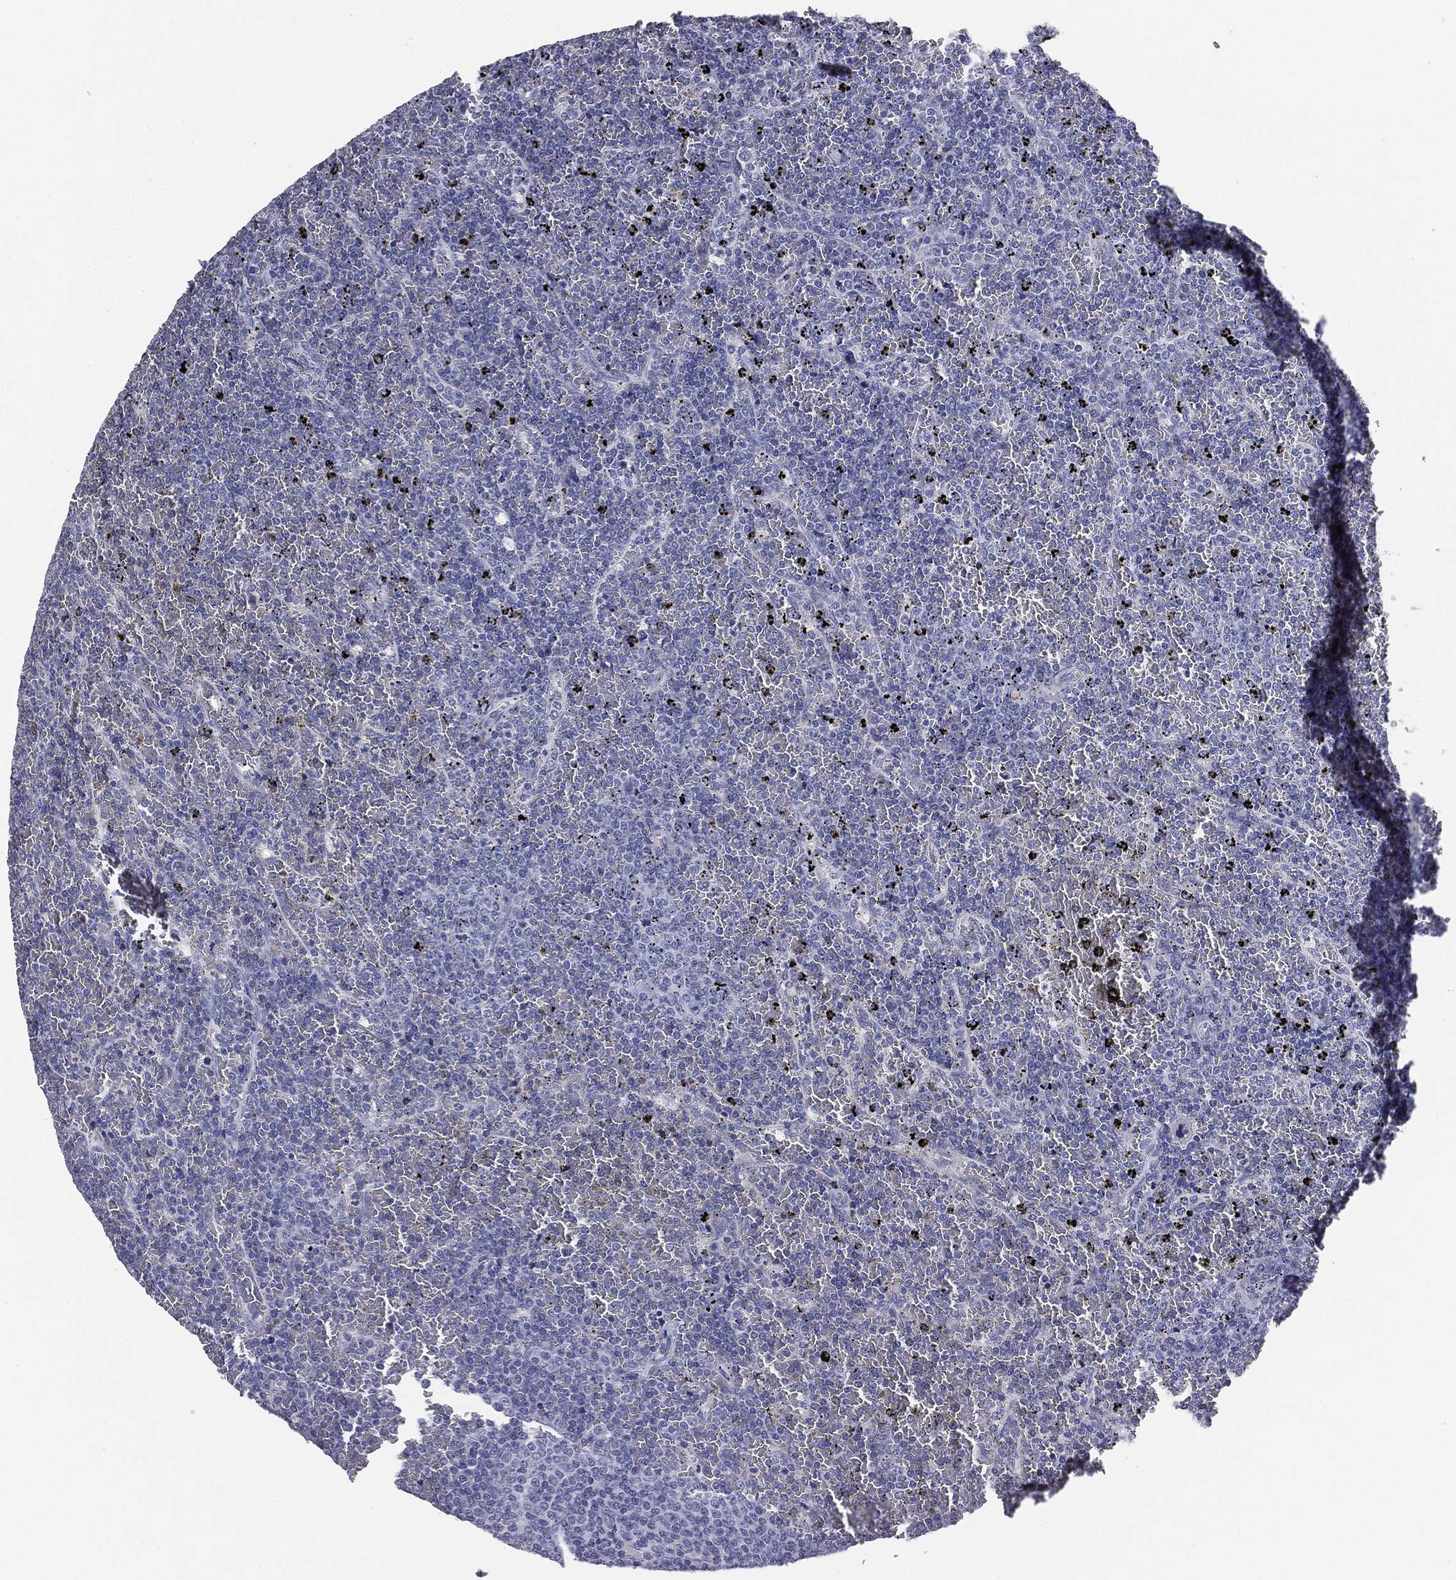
{"staining": {"intensity": "negative", "quantity": "none", "location": "none"}, "tissue": "lymphoma", "cell_type": "Tumor cells", "image_type": "cancer", "snomed": [{"axis": "morphology", "description": "Malignant lymphoma, non-Hodgkin's type, Low grade"}, {"axis": "topography", "description": "Spleen"}], "caption": "This is an IHC image of human lymphoma. There is no positivity in tumor cells.", "gene": "AFP", "patient": {"sex": "female", "age": 77}}